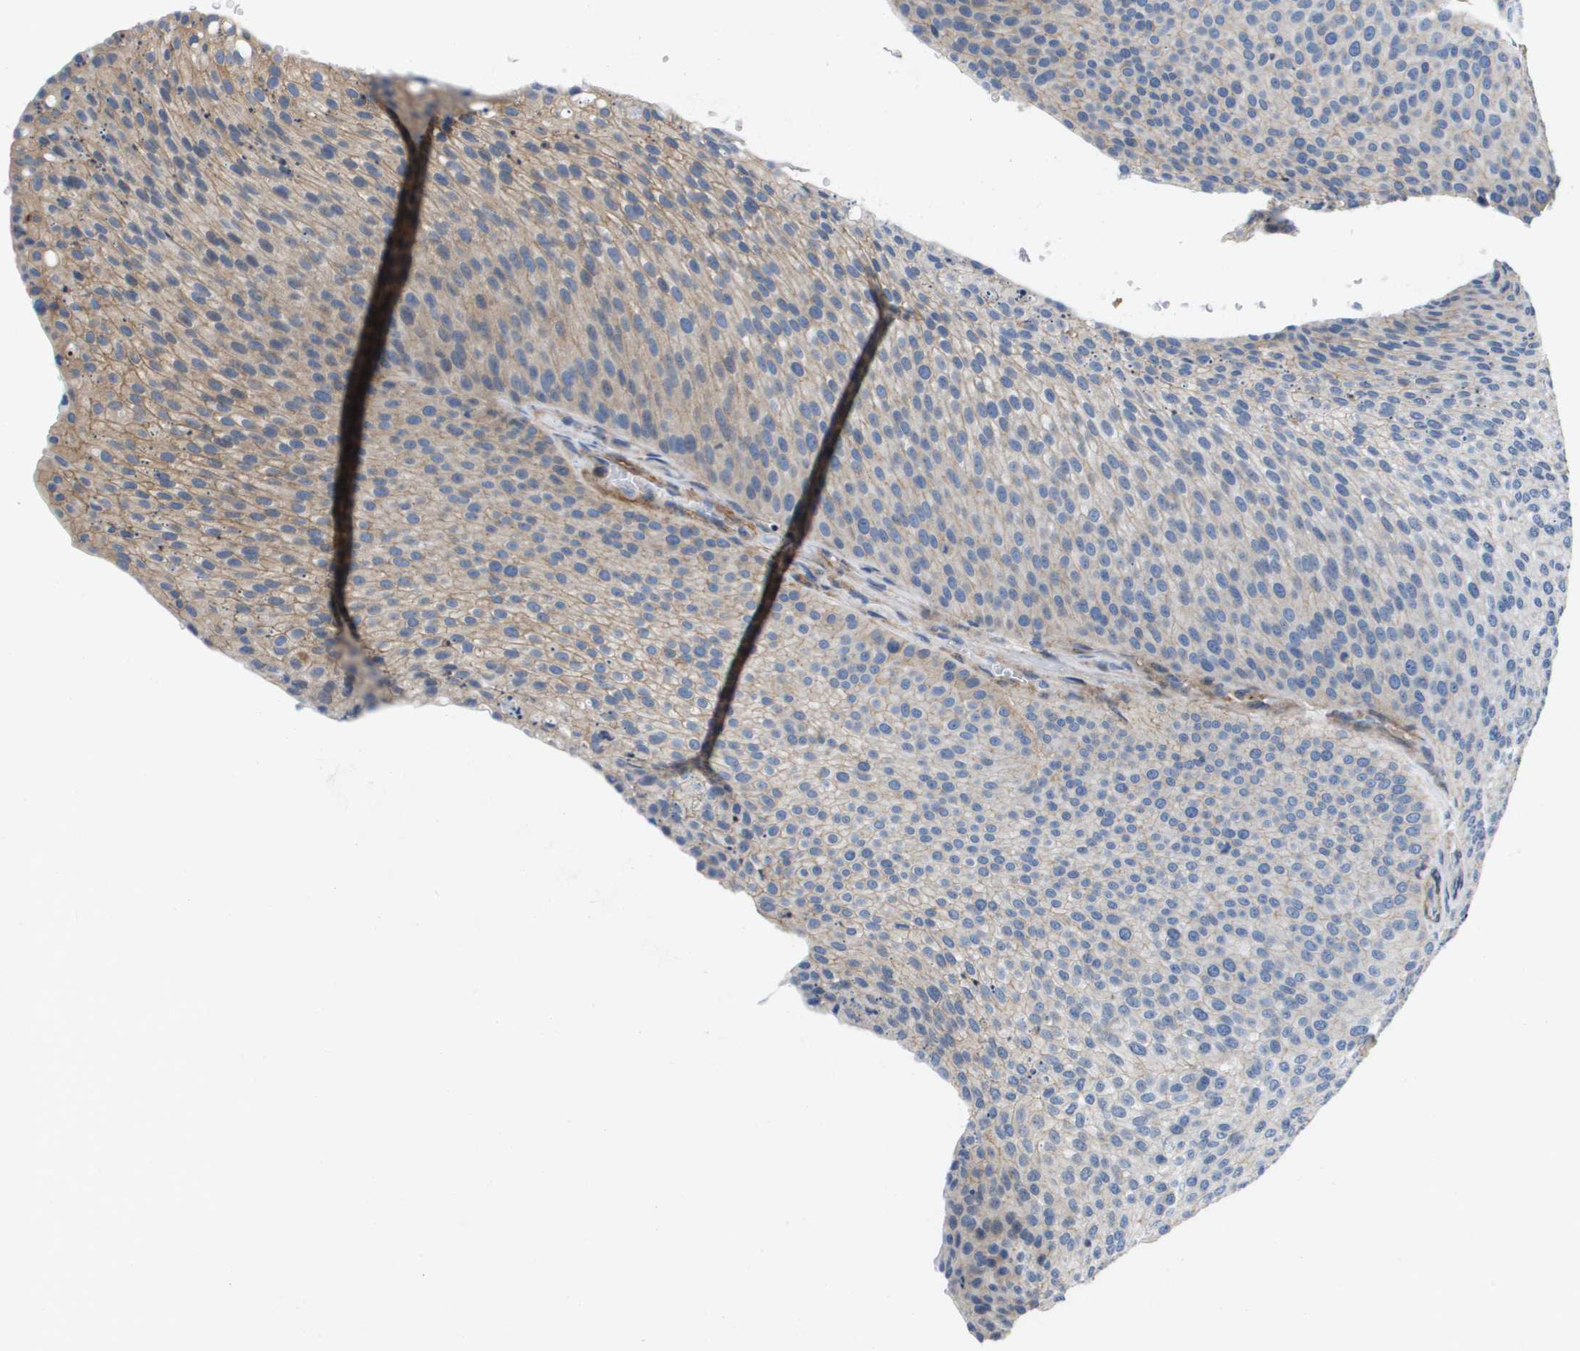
{"staining": {"intensity": "weak", "quantity": "25%-75%", "location": "cytoplasmic/membranous"}, "tissue": "urothelial cancer", "cell_type": "Tumor cells", "image_type": "cancer", "snomed": [{"axis": "morphology", "description": "Urothelial carcinoma, Low grade"}, {"axis": "topography", "description": "Smooth muscle"}, {"axis": "topography", "description": "Urinary bladder"}], "caption": "Immunohistochemistry (IHC) (DAB (3,3'-diaminobenzidine)) staining of urothelial carcinoma (low-grade) exhibits weak cytoplasmic/membranous protein staining in approximately 25%-75% of tumor cells. The staining is performed using DAB (3,3'-diaminobenzidine) brown chromogen to label protein expression. The nuclei are counter-stained blue using hematoxylin.", "gene": "LPP", "patient": {"sex": "male", "age": 60}}